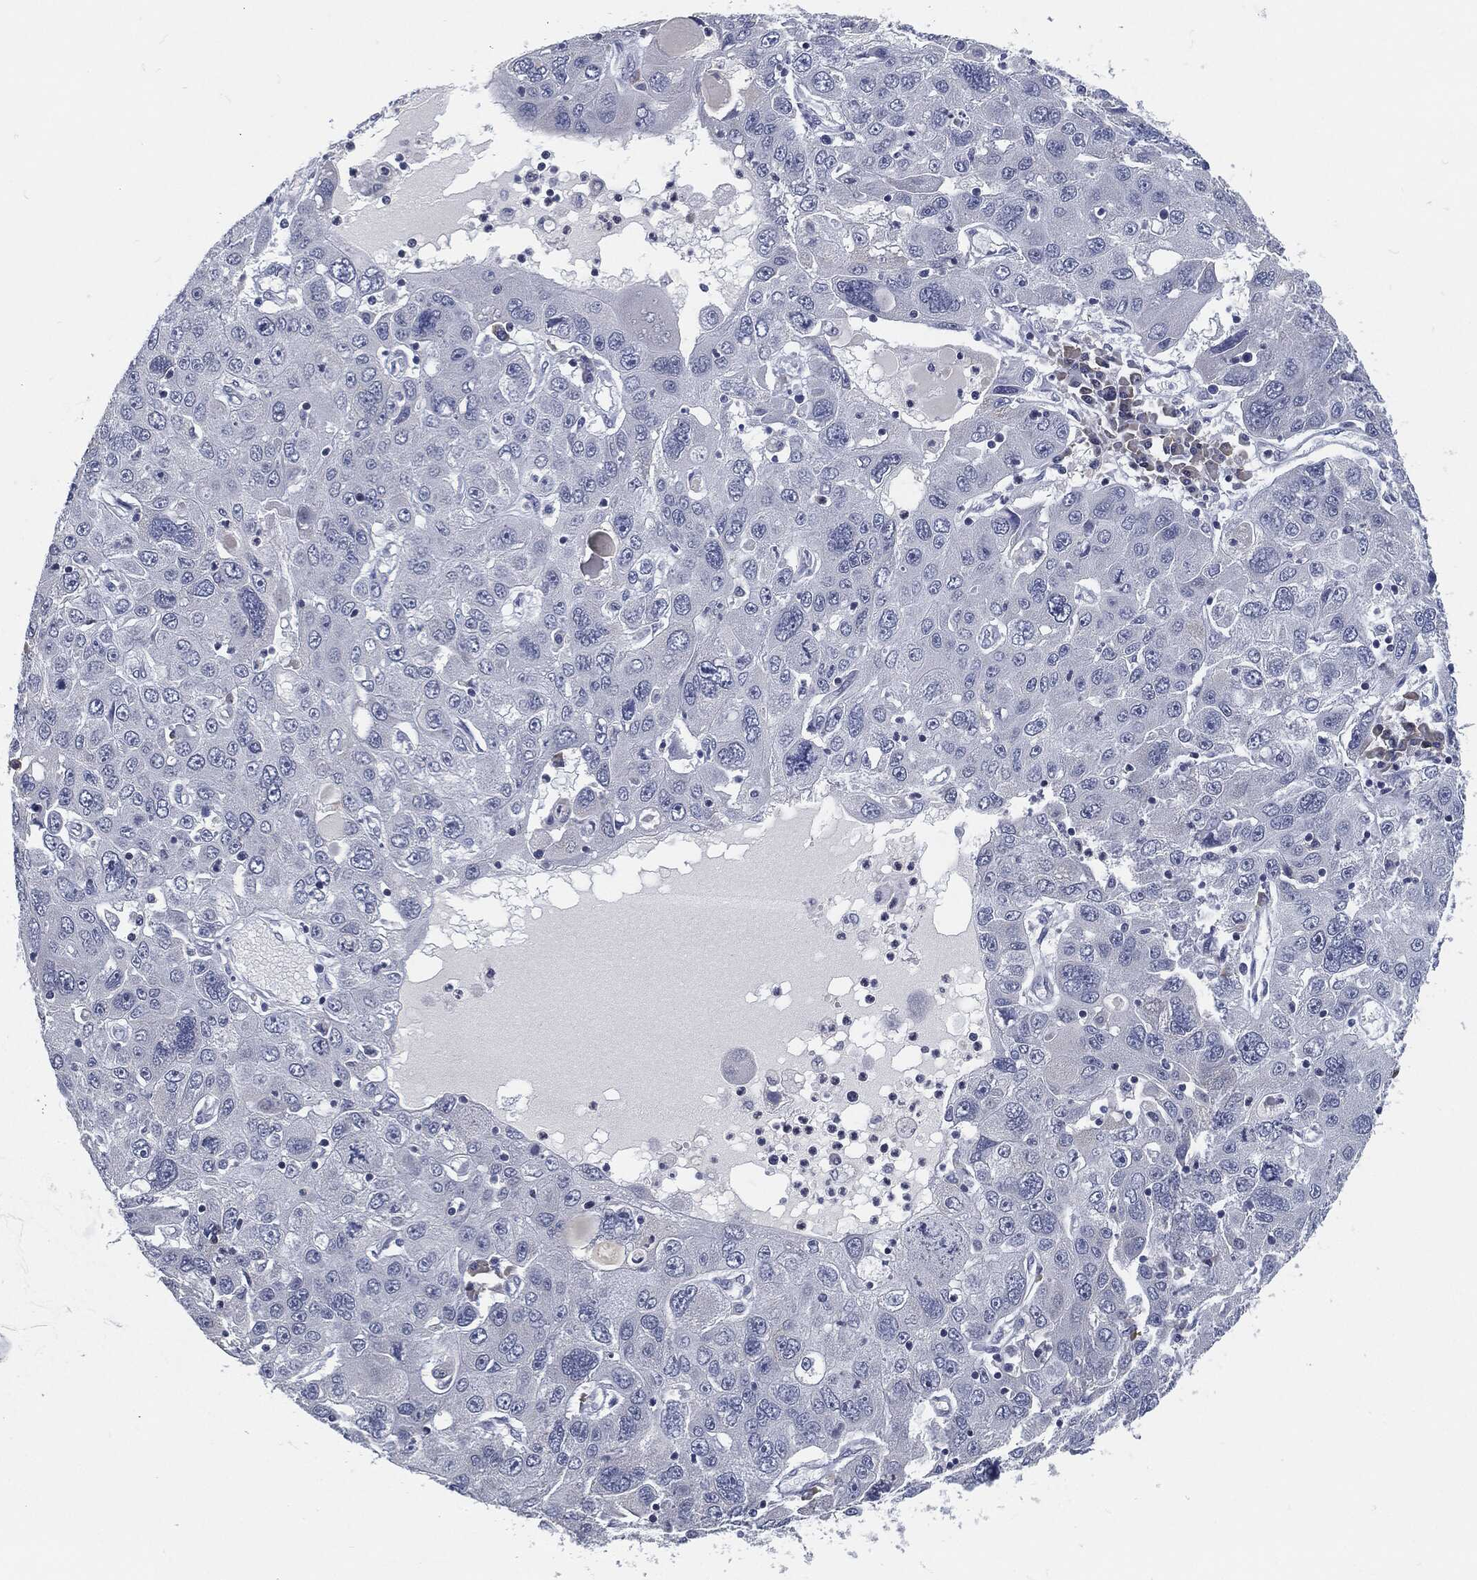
{"staining": {"intensity": "negative", "quantity": "none", "location": "none"}, "tissue": "stomach cancer", "cell_type": "Tumor cells", "image_type": "cancer", "snomed": [{"axis": "morphology", "description": "Adenocarcinoma, NOS"}, {"axis": "topography", "description": "Stomach"}], "caption": "IHC photomicrograph of neoplastic tissue: human stomach cancer stained with DAB displays no significant protein positivity in tumor cells.", "gene": "PROM1", "patient": {"sex": "male", "age": 56}}